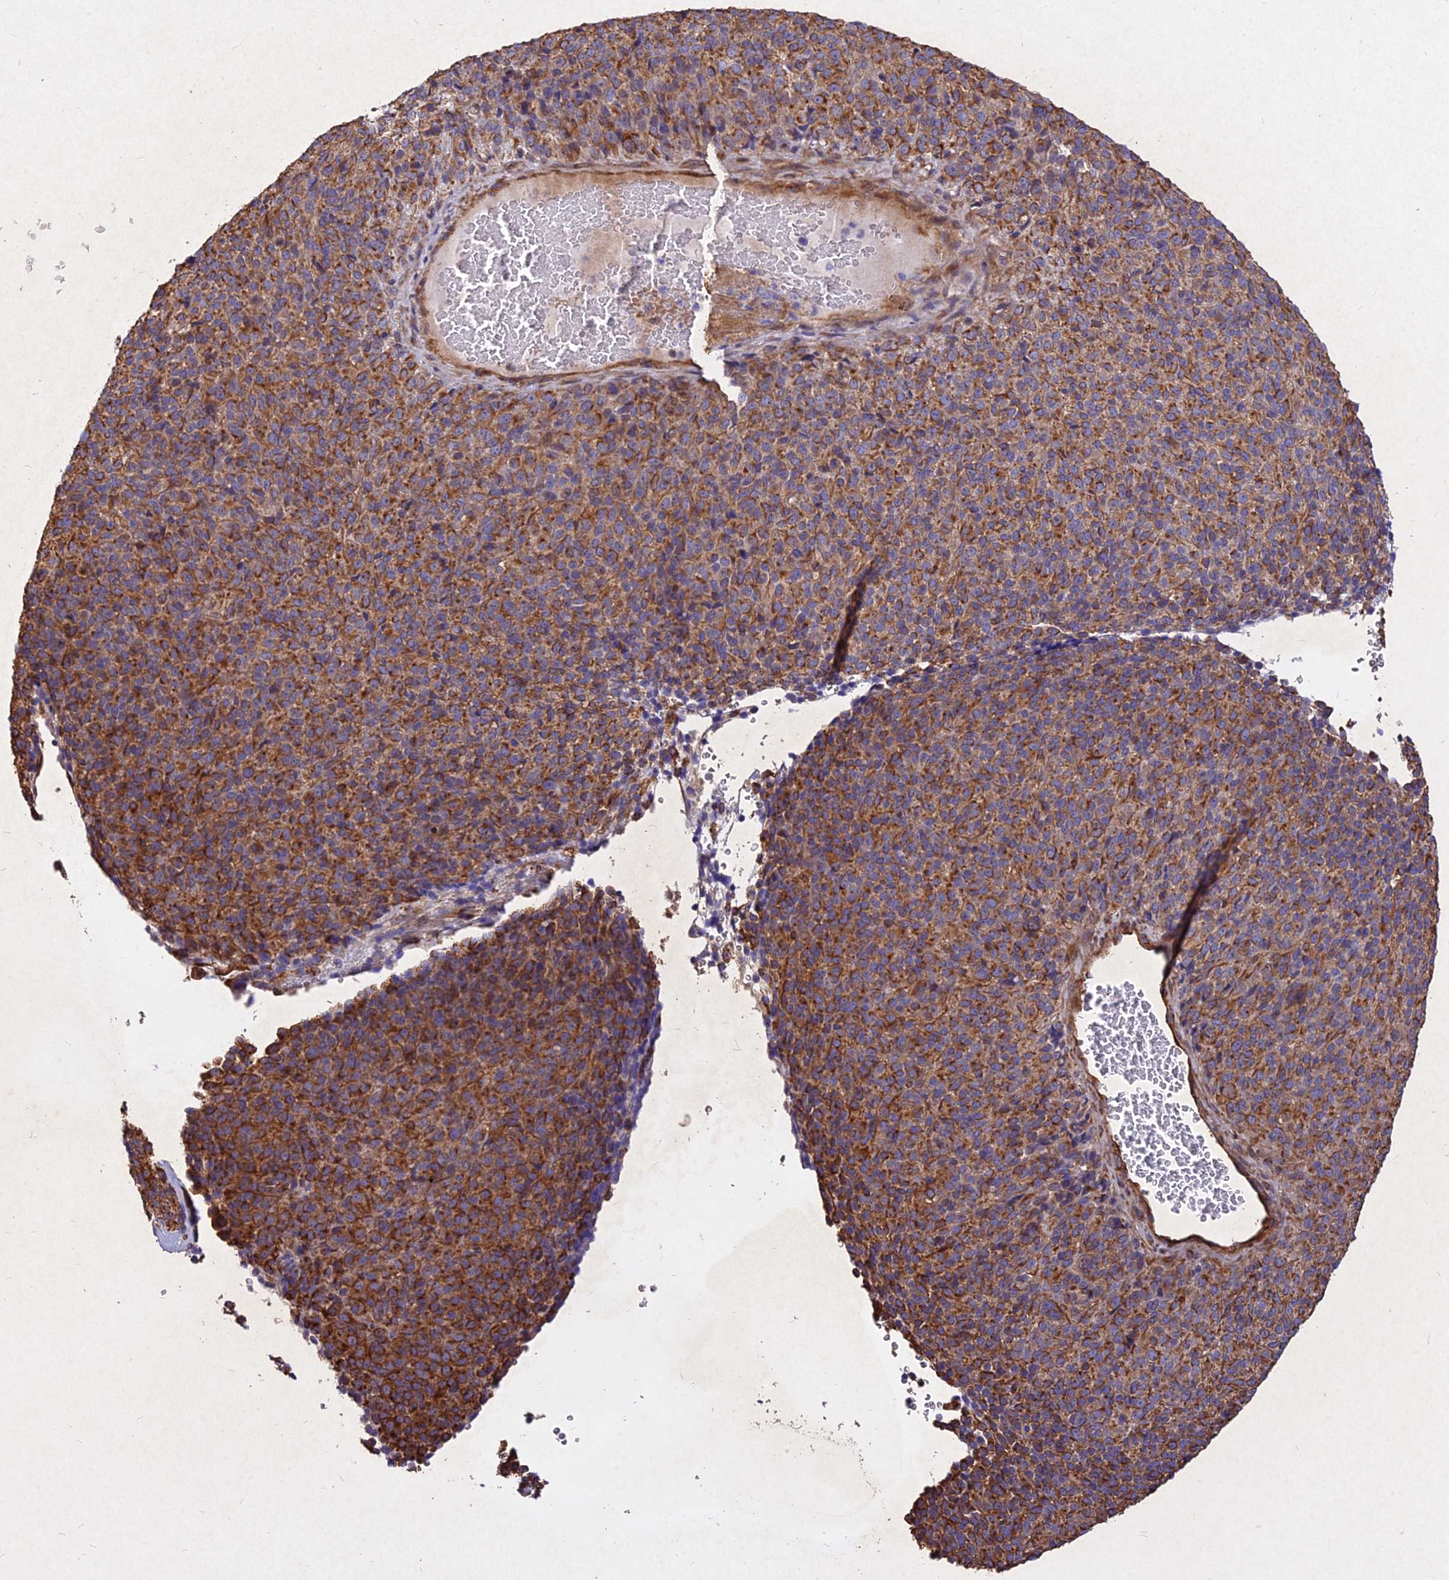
{"staining": {"intensity": "moderate", "quantity": ">75%", "location": "cytoplasmic/membranous"}, "tissue": "melanoma", "cell_type": "Tumor cells", "image_type": "cancer", "snomed": [{"axis": "morphology", "description": "Malignant melanoma, Metastatic site"}, {"axis": "topography", "description": "Brain"}], "caption": "Protein analysis of malignant melanoma (metastatic site) tissue exhibits moderate cytoplasmic/membranous positivity in approximately >75% of tumor cells.", "gene": "SKA1", "patient": {"sex": "female", "age": 56}}